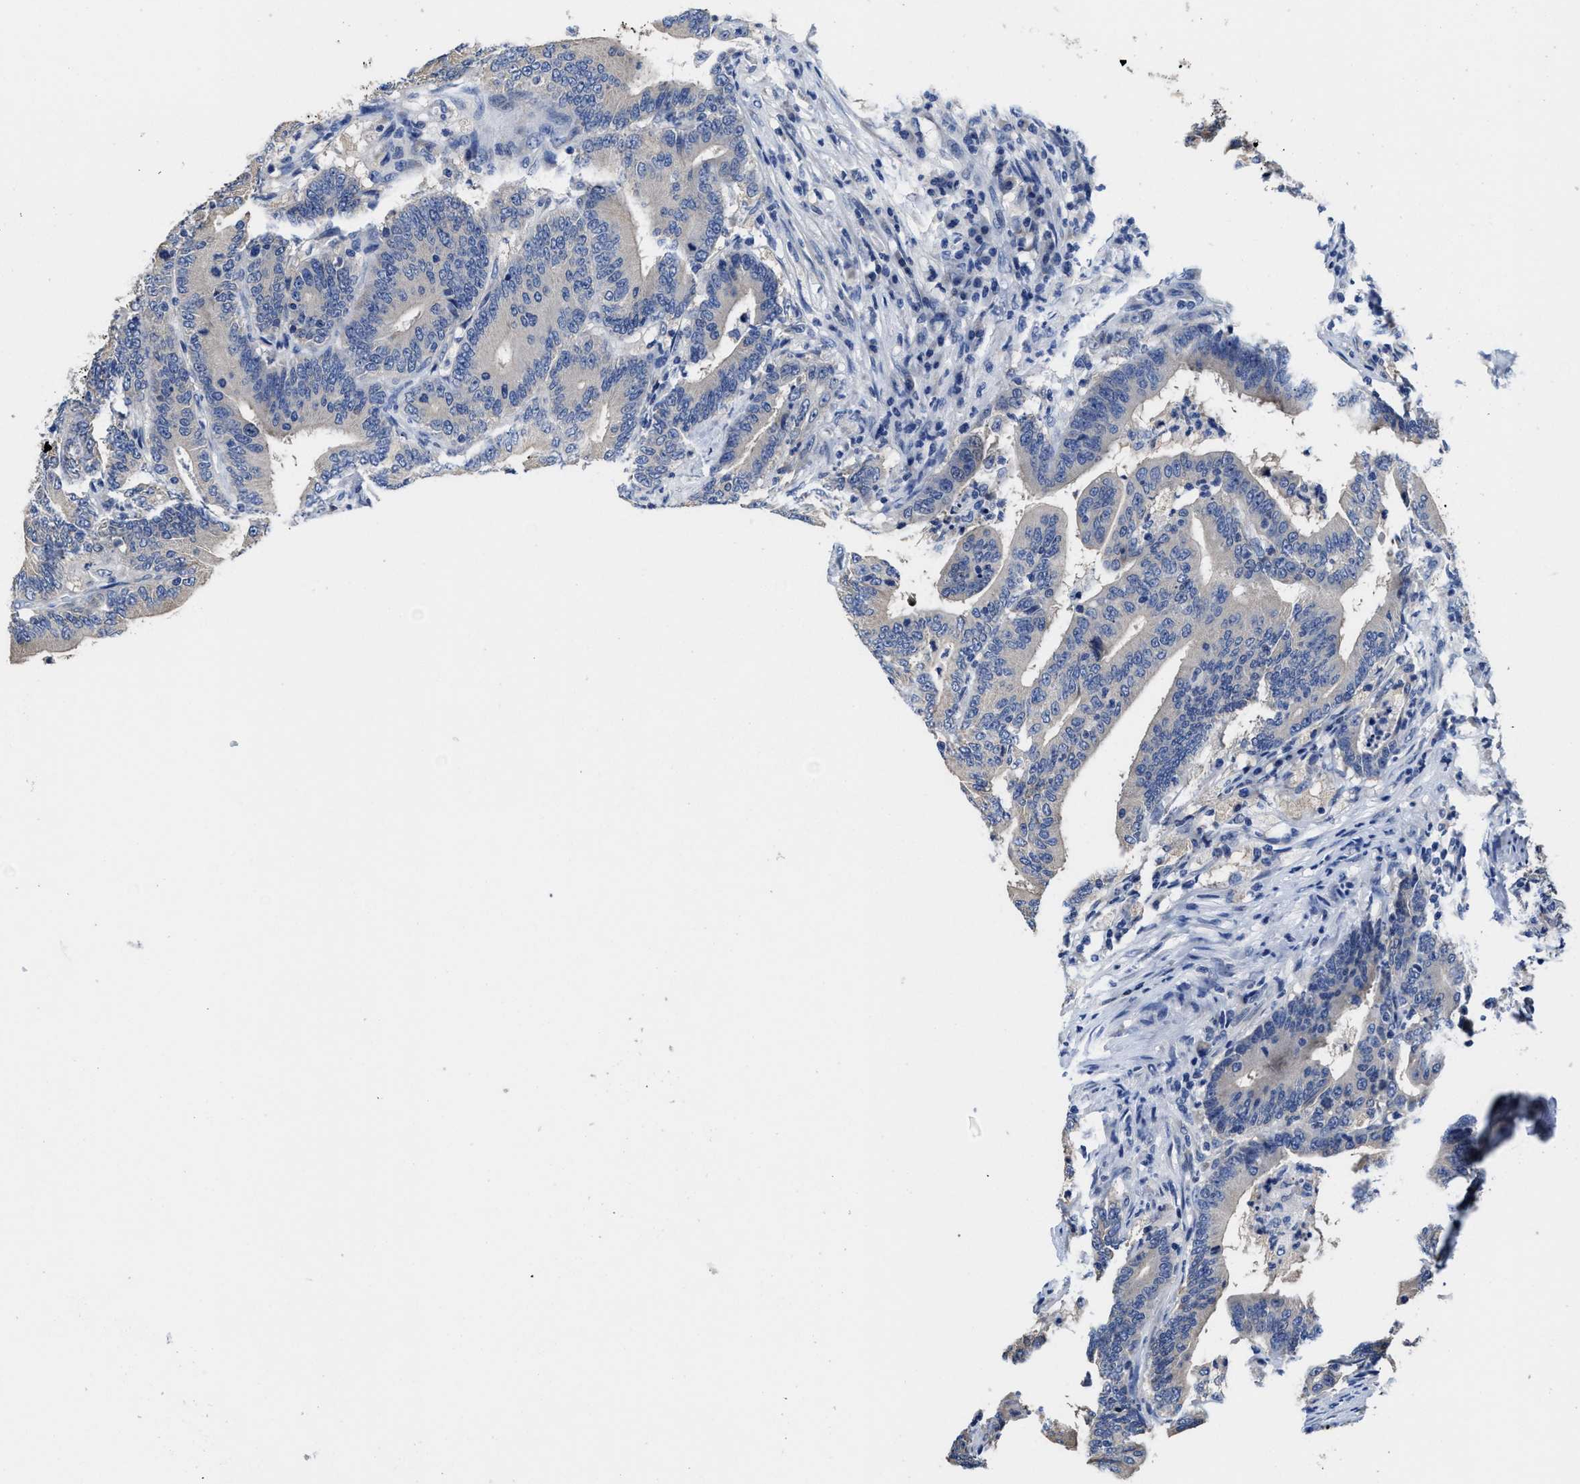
{"staining": {"intensity": "negative", "quantity": "none", "location": "none"}, "tissue": "colorectal cancer", "cell_type": "Tumor cells", "image_type": "cancer", "snomed": [{"axis": "morphology", "description": "Adenocarcinoma, NOS"}, {"axis": "topography", "description": "Colon"}], "caption": "IHC photomicrograph of neoplastic tissue: adenocarcinoma (colorectal) stained with DAB displays no significant protein staining in tumor cells. Brightfield microscopy of immunohistochemistry stained with DAB (brown) and hematoxylin (blue), captured at high magnification.", "gene": "HOOK1", "patient": {"sex": "female", "age": 66}}